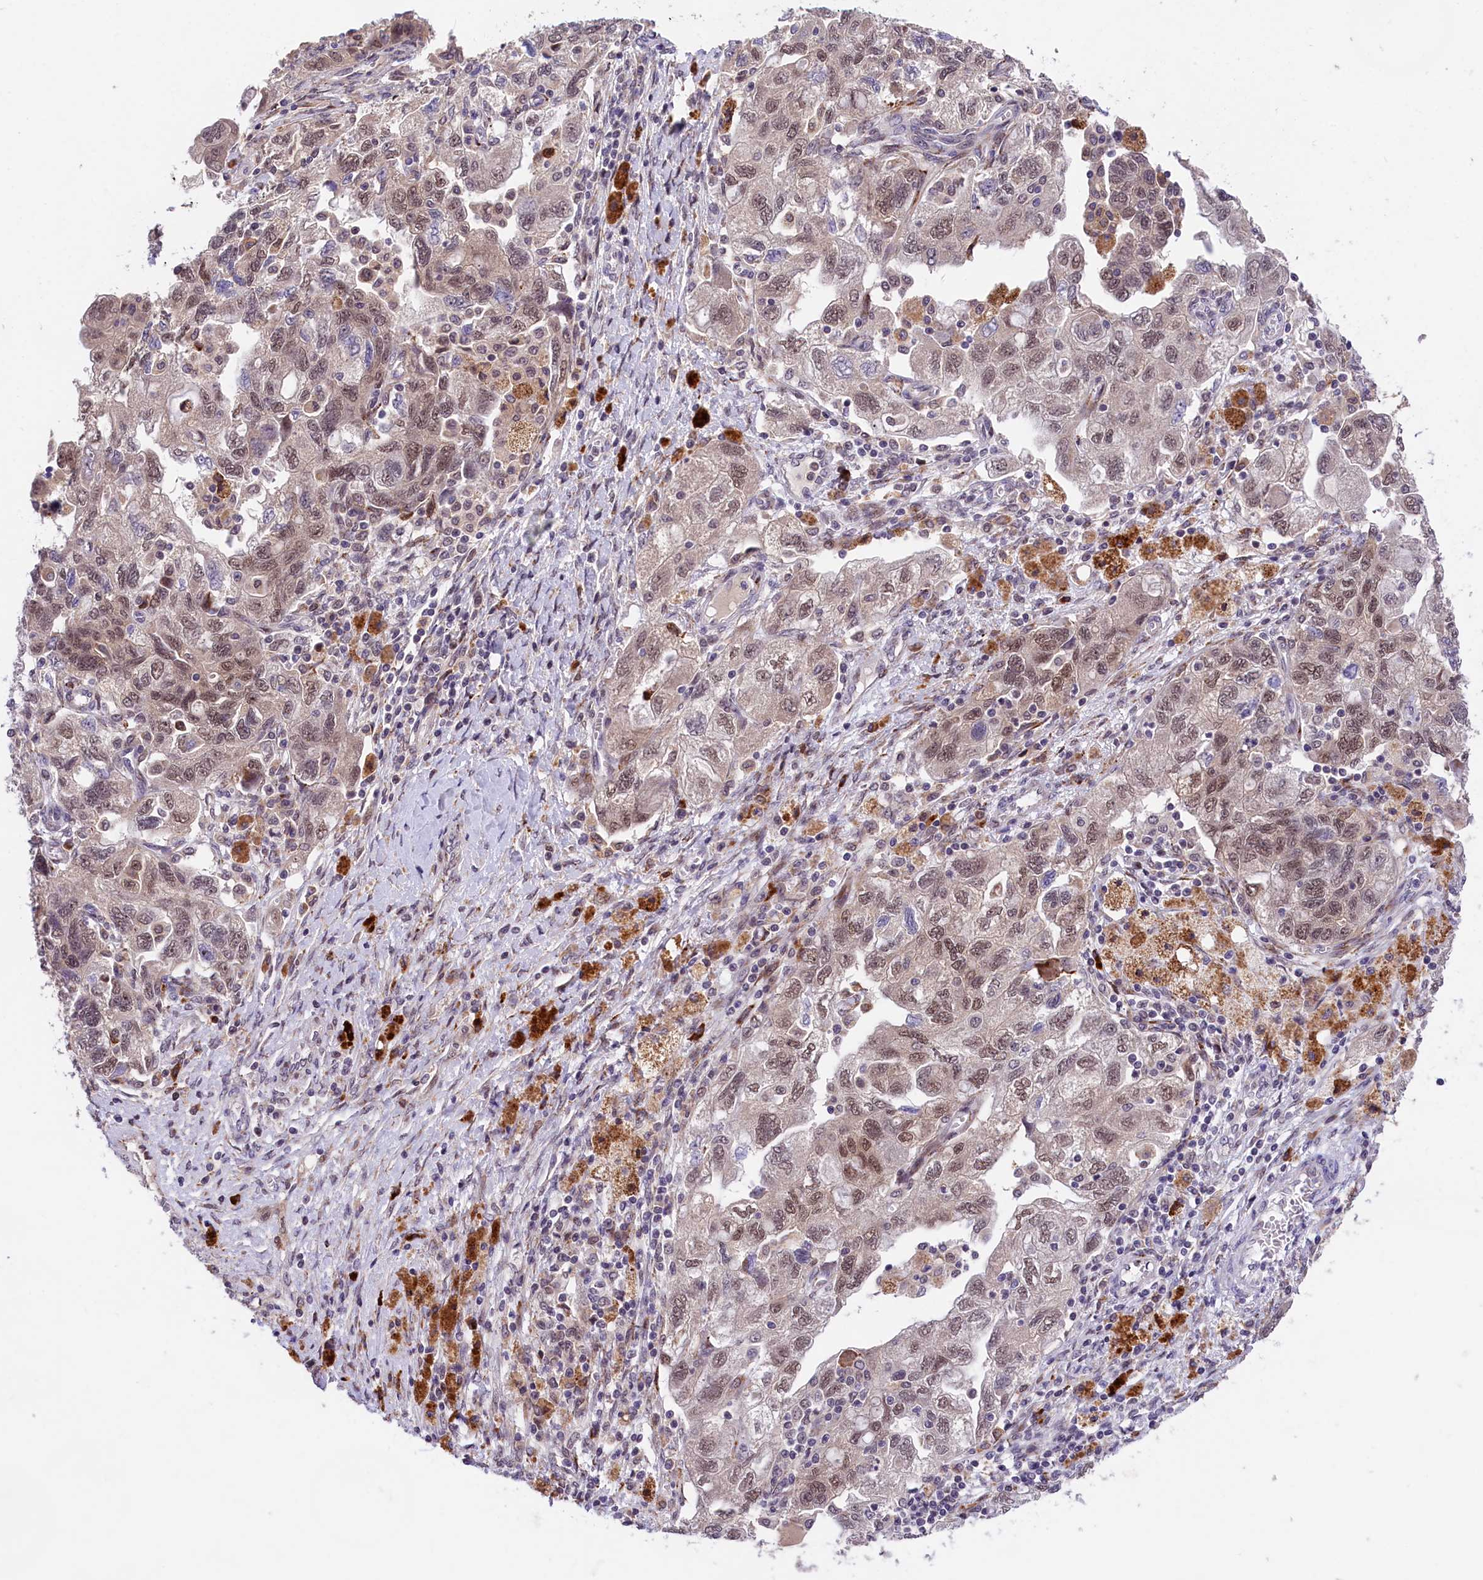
{"staining": {"intensity": "moderate", "quantity": ">75%", "location": "nuclear"}, "tissue": "ovarian cancer", "cell_type": "Tumor cells", "image_type": "cancer", "snomed": [{"axis": "morphology", "description": "Carcinoma, NOS"}, {"axis": "morphology", "description": "Cystadenocarcinoma, serous, NOS"}, {"axis": "topography", "description": "Ovary"}], "caption": "Ovarian cancer was stained to show a protein in brown. There is medium levels of moderate nuclear positivity in approximately >75% of tumor cells.", "gene": "FBXO45", "patient": {"sex": "female", "age": 69}}